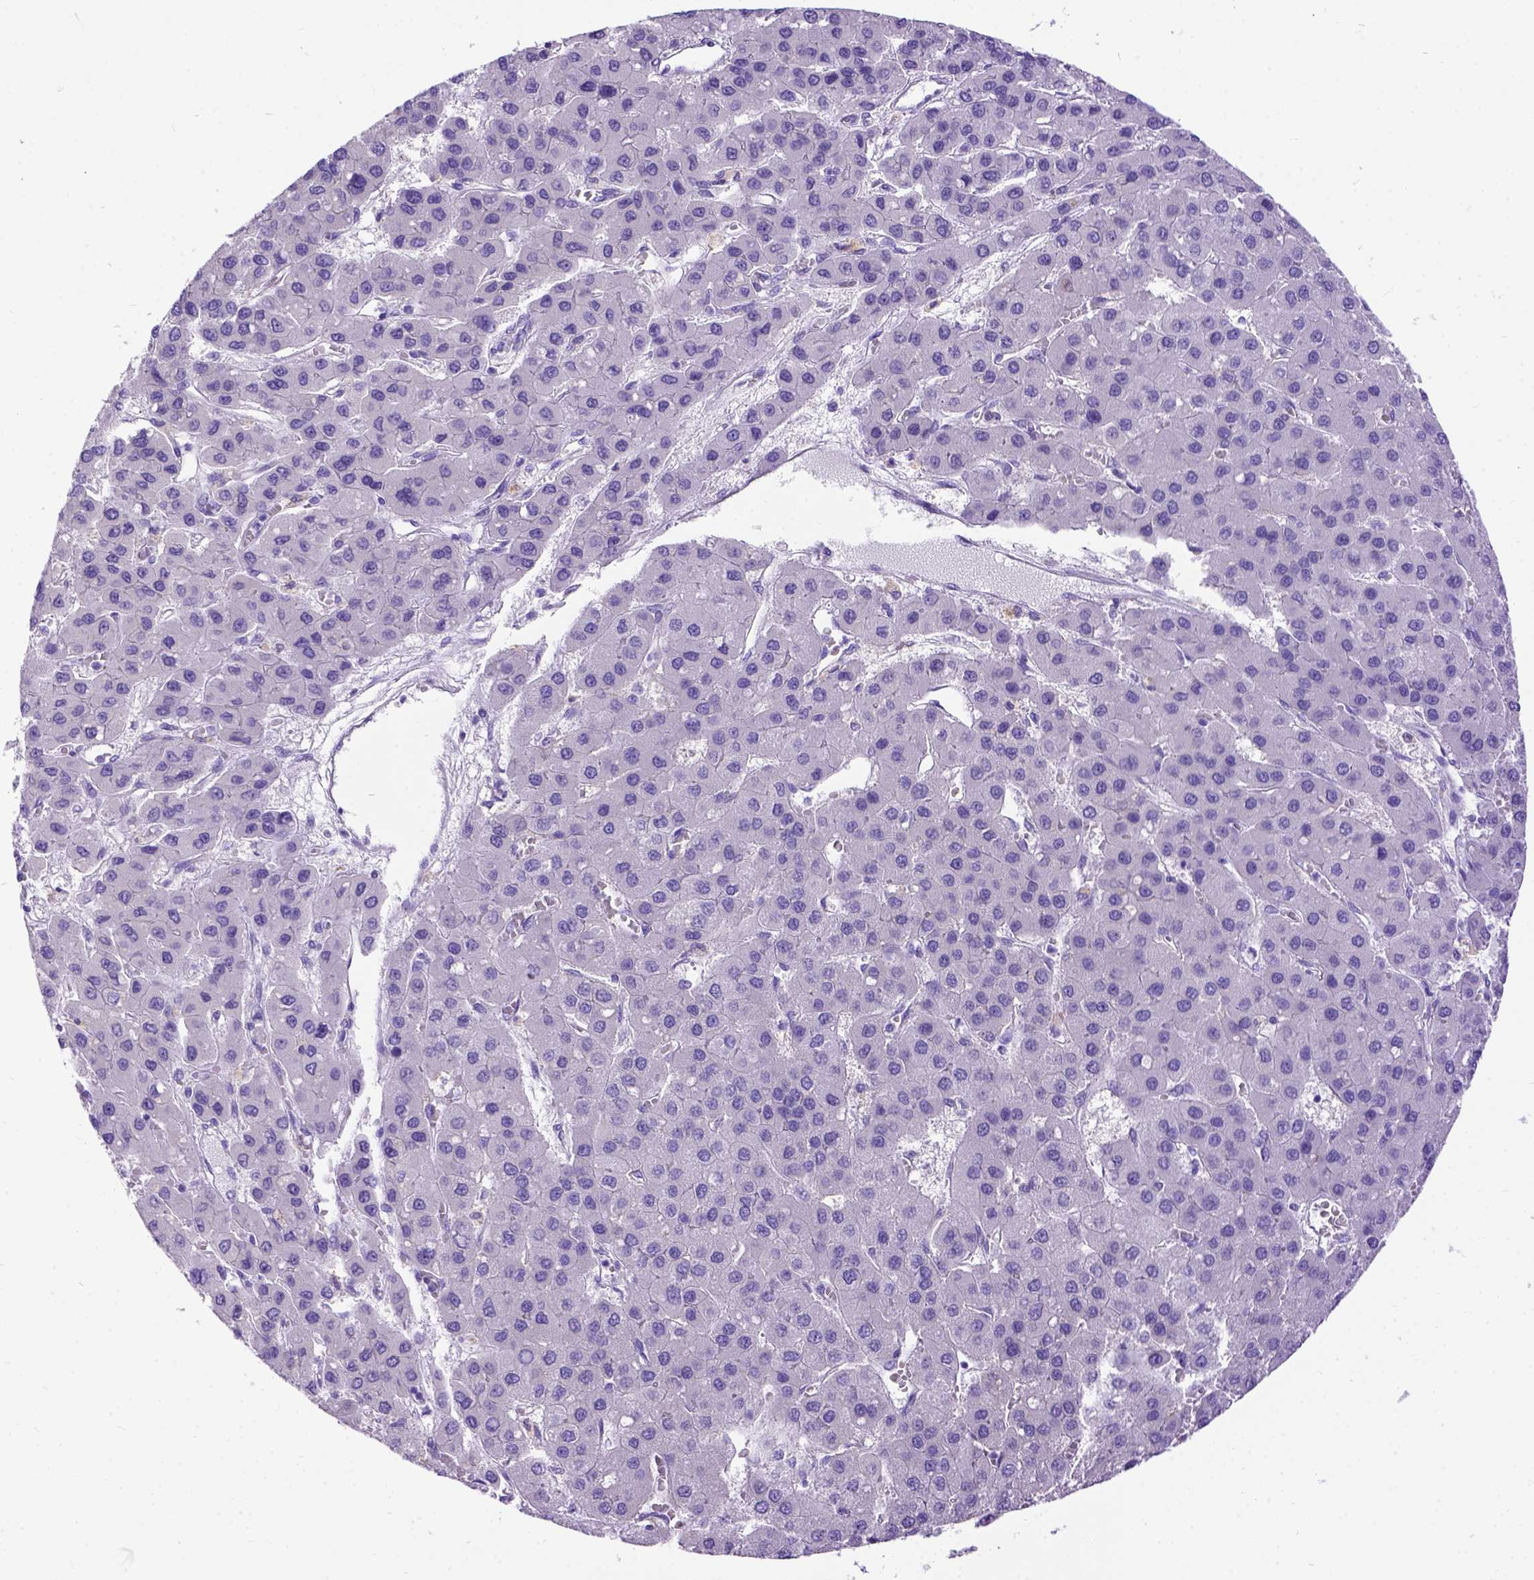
{"staining": {"intensity": "negative", "quantity": "none", "location": "none"}, "tissue": "liver cancer", "cell_type": "Tumor cells", "image_type": "cancer", "snomed": [{"axis": "morphology", "description": "Carcinoma, Hepatocellular, NOS"}, {"axis": "topography", "description": "Liver"}], "caption": "The histopathology image demonstrates no significant expression in tumor cells of hepatocellular carcinoma (liver). The staining is performed using DAB (3,3'-diaminobenzidine) brown chromogen with nuclei counter-stained in using hematoxylin.", "gene": "CFAP54", "patient": {"sex": "female", "age": 41}}